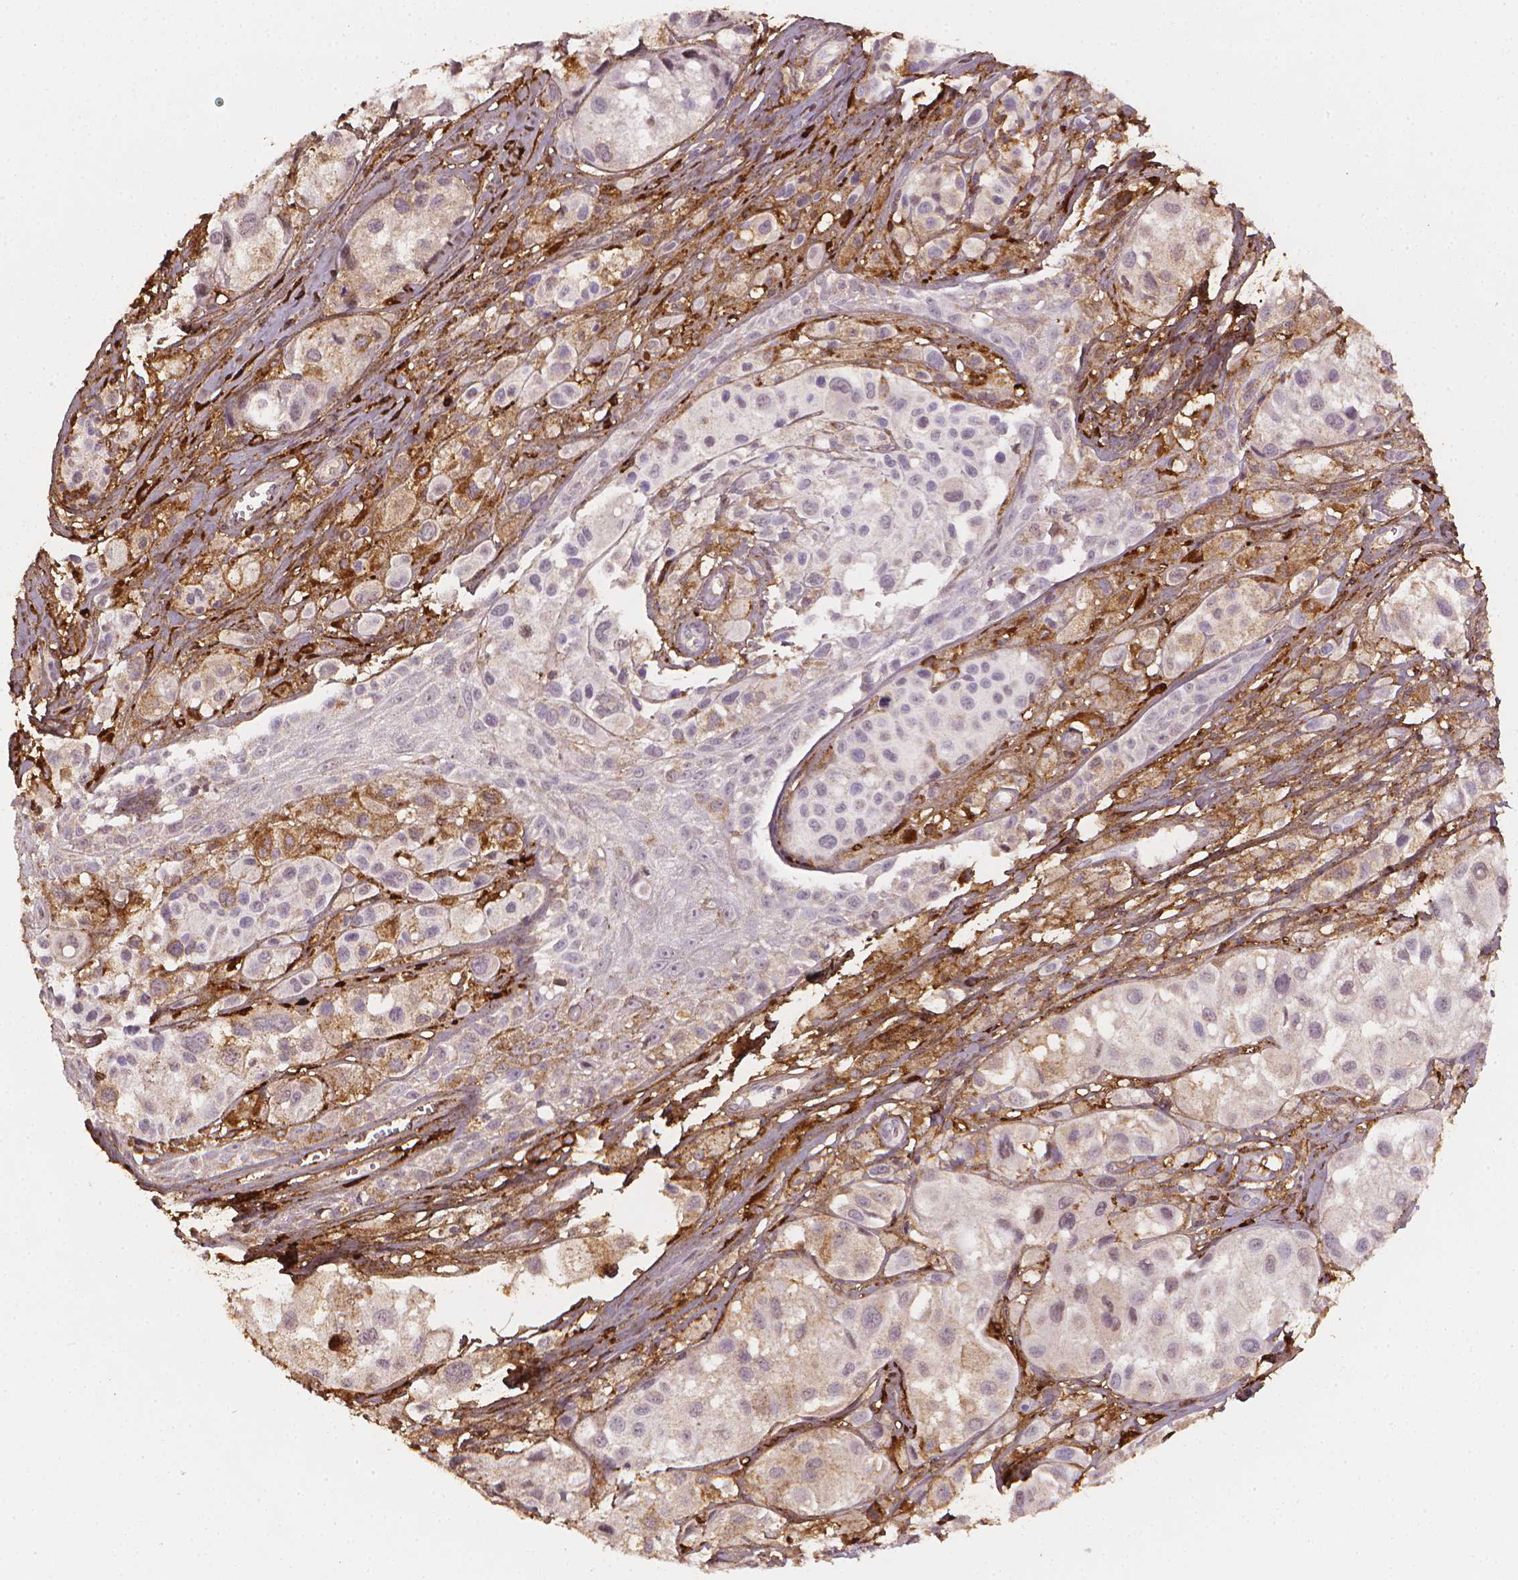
{"staining": {"intensity": "negative", "quantity": "none", "location": "none"}, "tissue": "melanoma", "cell_type": "Tumor cells", "image_type": "cancer", "snomed": [{"axis": "morphology", "description": "Malignant melanoma, NOS"}, {"axis": "topography", "description": "Skin"}], "caption": "Immunohistochemical staining of melanoma shows no significant expression in tumor cells.", "gene": "DCN", "patient": {"sex": "male", "age": 77}}